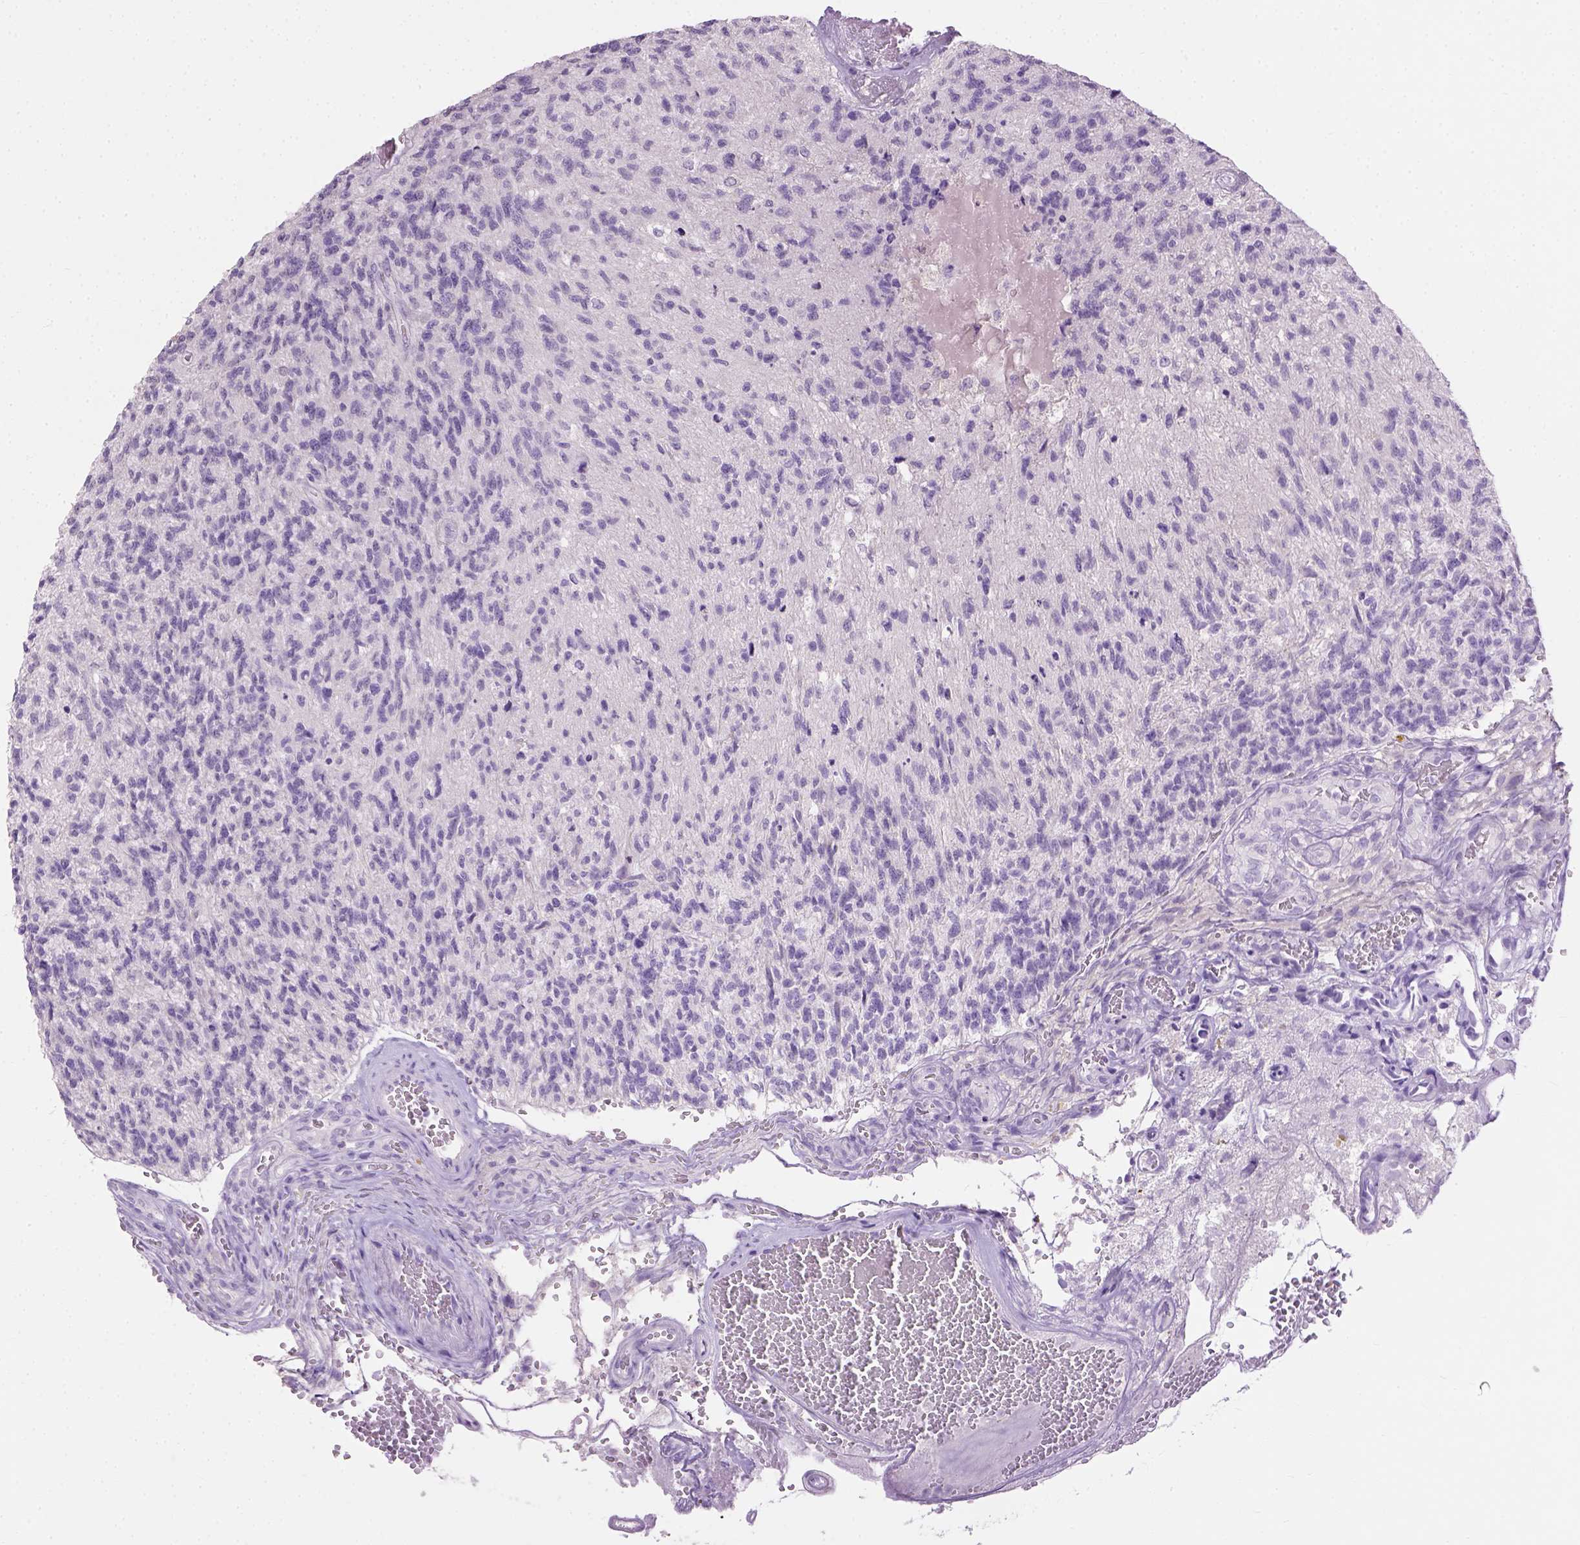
{"staining": {"intensity": "negative", "quantity": "none", "location": "none"}, "tissue": "glioma", "cell_type": "Tumor cells", "image_type": "cancer", "snomed": [{"axis": "morphology", "description": "Glioma, malignant, High grade"}, {"axis": "topography", "description": "Brain"}], "caption": "Protein analysis of glioma demonstrates no significant expression in tumor cells.", "gene": "CYP24A1", "patient": {"sex": "male", "age": 56}}